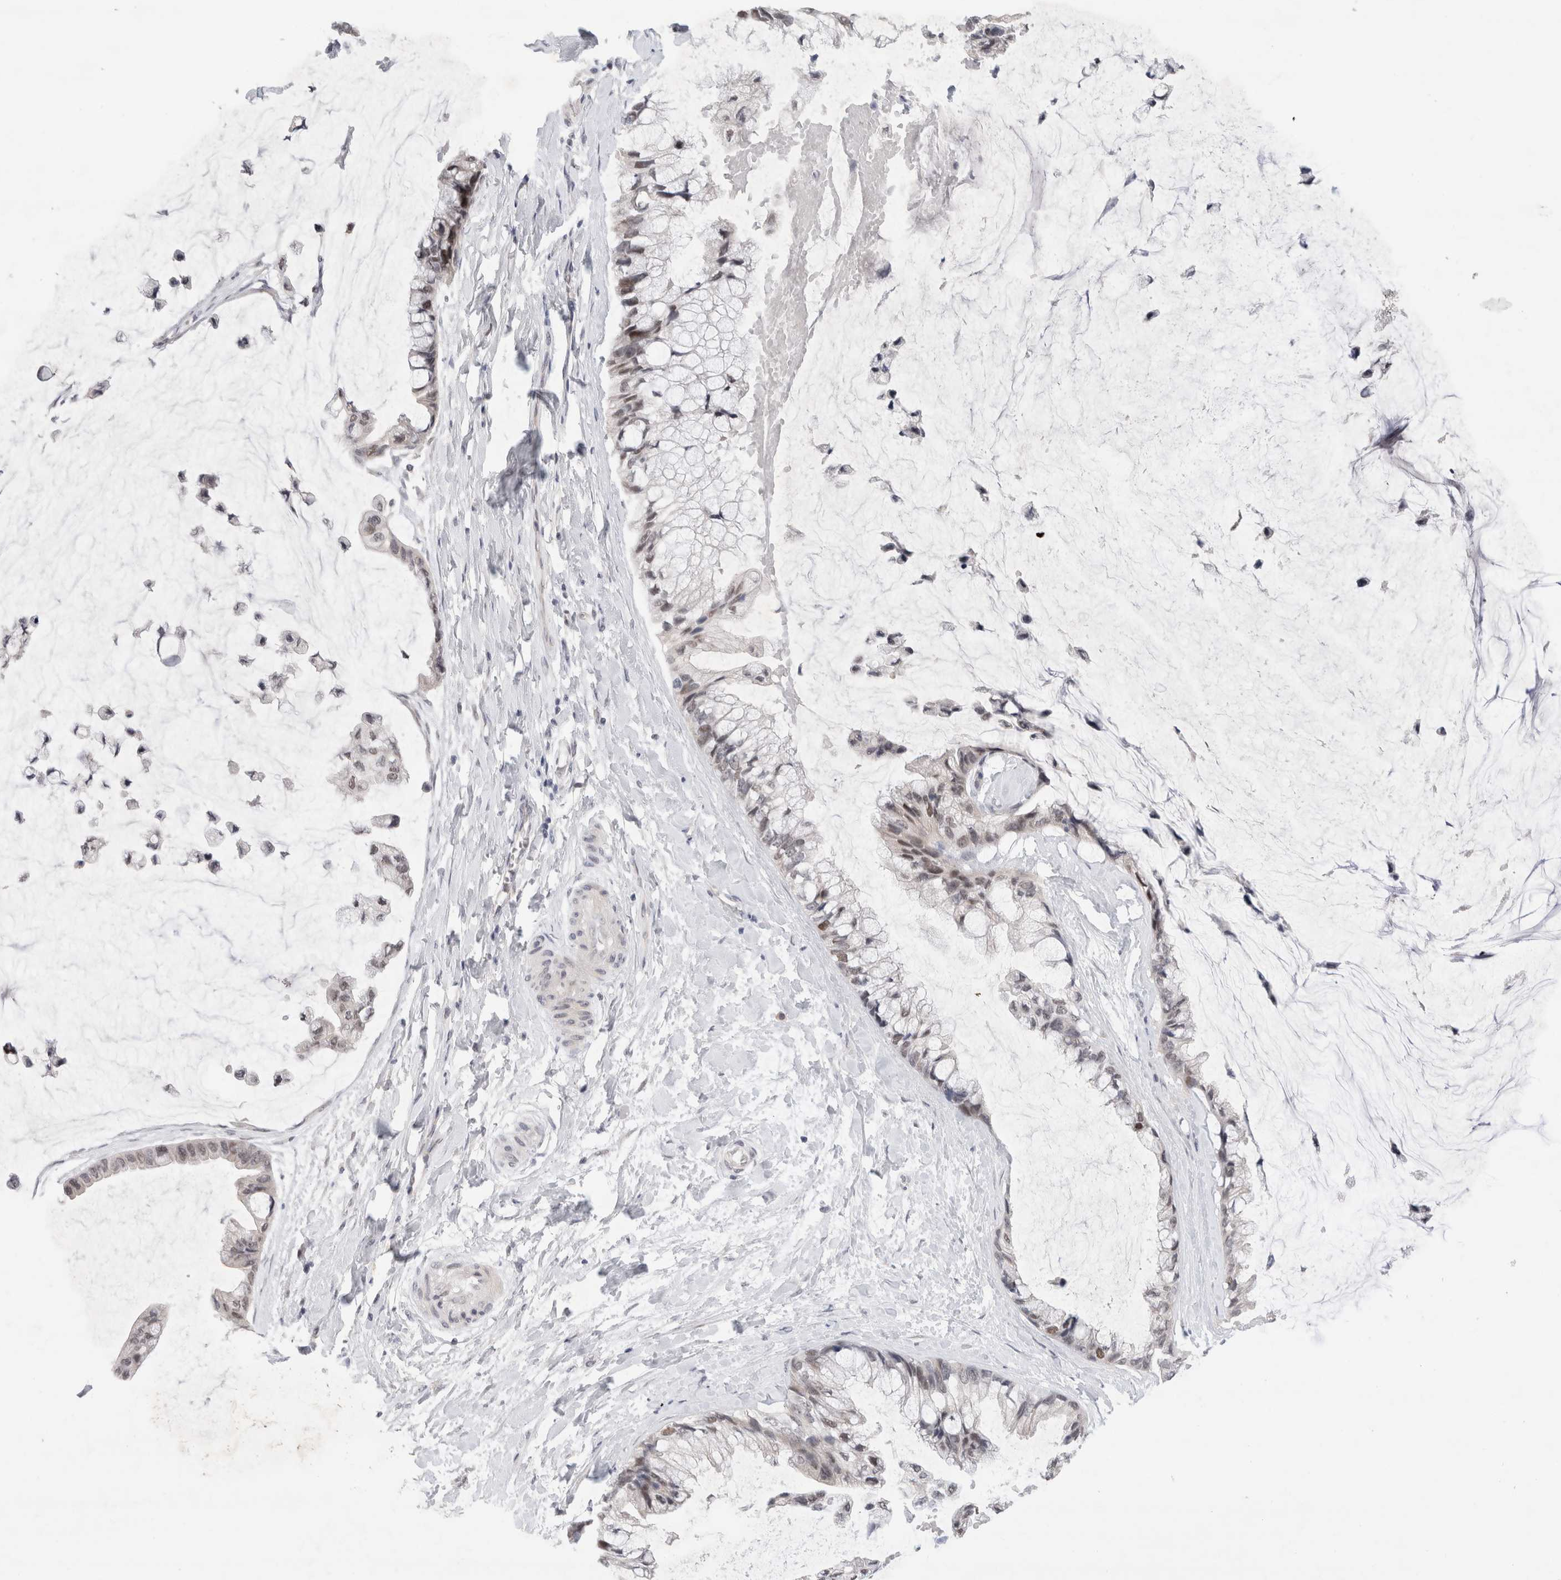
{"staining": {"intensity": "weak", "quantity": "<25%", "location": "nuclear"}, "tissue": "ovarian cancer", "cell_type": "Tumor cells", "image_type": "cancer", "snomed": [{"axis": "morphology", "description": "Cystadenocarcinoma, mucinous, NOS"}, {"axis": "topography", "description": "Ovary"}], "caption": "A photomicrograph of human mucinous cystadenocarcinoma (ovarian) is negative for staining in tumor cells.", "gene": "KNL1", "patient": {"sex": "female", "age": 39}}